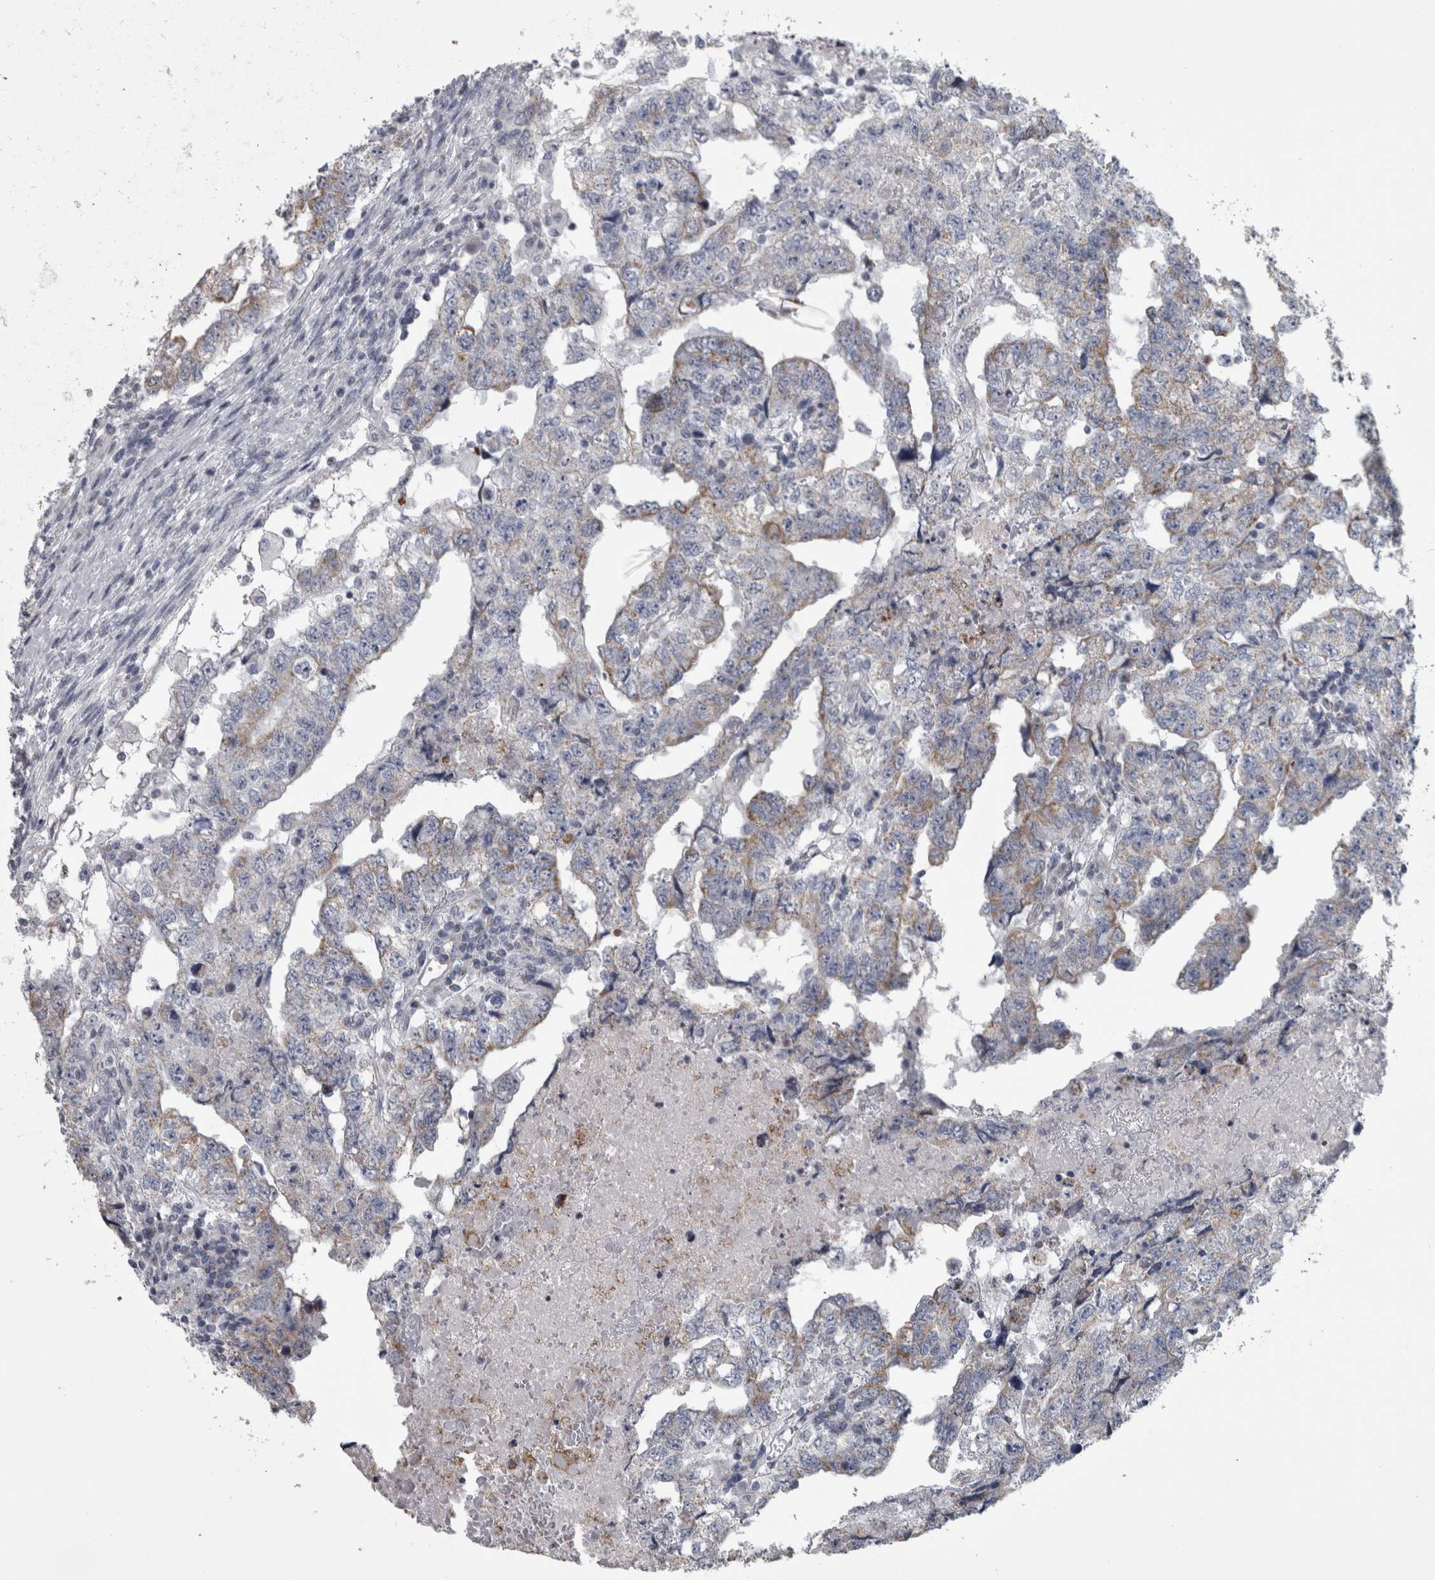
{"staining": {"intensity": "weak", "quantity": "<25%", "location": "cytoplasmic/membranous"}, "tissue": "testis cancer", "cell_type": "Tumor cells", "image_type": "cancer", "snomed": [{"axis": "morphology", "description": "Carcinoma, Embryonal, NOS"}, {"axis": "topography", "description": "Testis"}], "caption": "A high-resolution photomicrograph shows immunohistochemistry (IHC) staining of embryonal carcinoma (testis), which reveals no significant staining in tumor cells.", "gene": "DBT", "patient": {"sex": "male", "age": 36}}